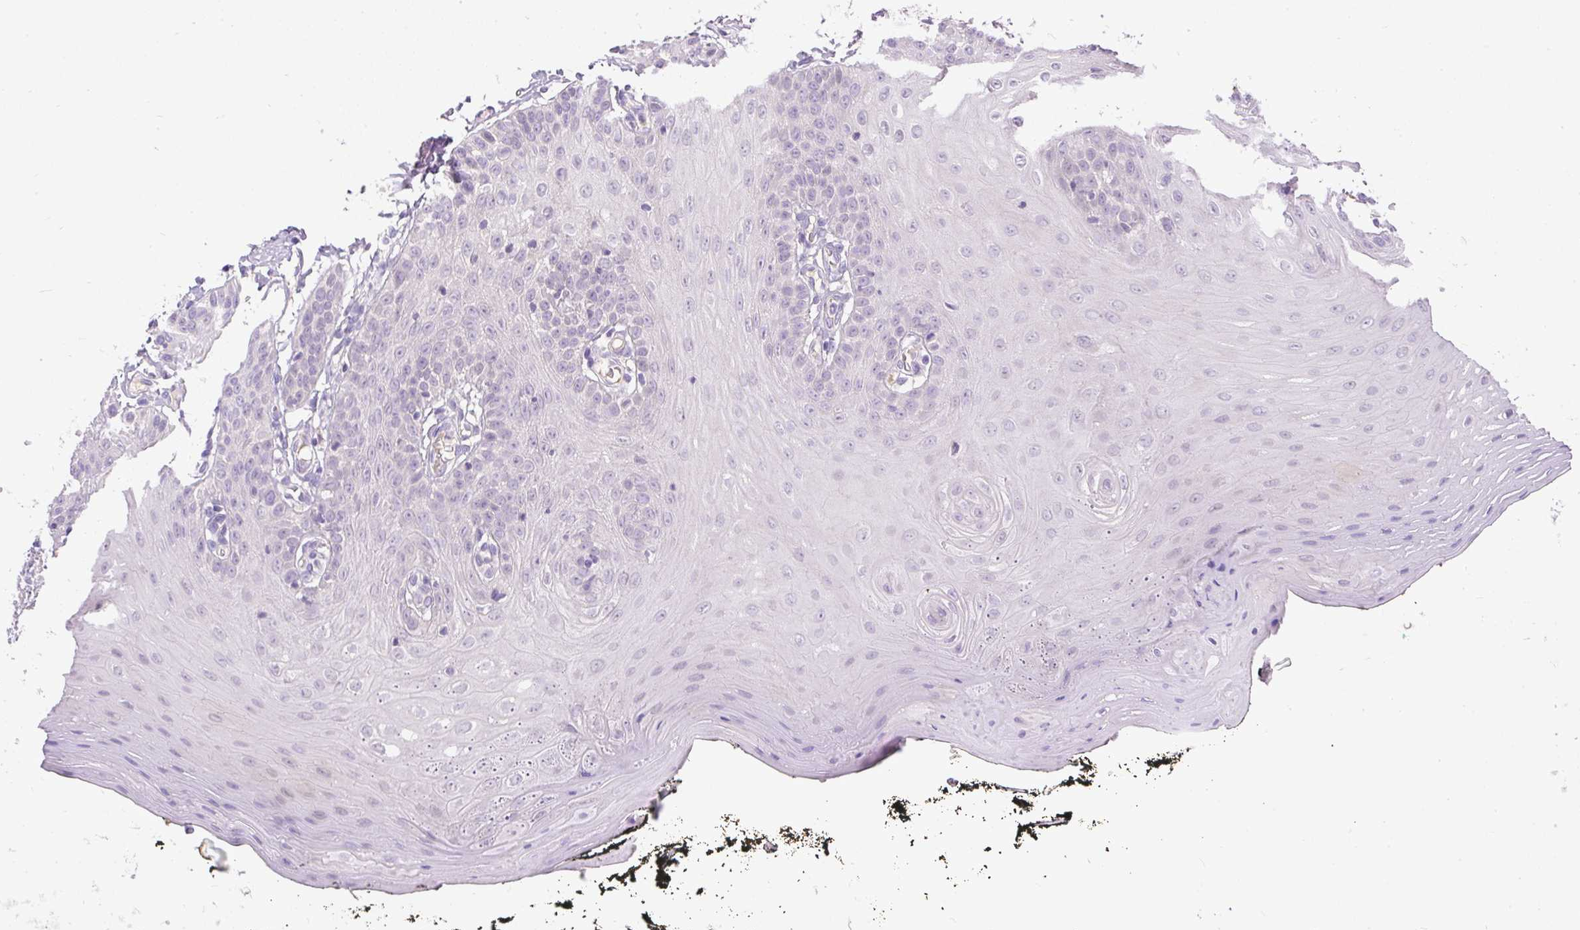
{"staining": {"intensity": "negative", "quantity": "none", "location": "none"}, "tissue": "oral mucosa", "cell_type": "Squamous epithelial cells", "image_type": "normal", "snomed": [{"axis": "morphology", "description": "Normal tissue, NOS"}, {"axis": "topography", "description": "Oral tissue"}], "caption": "Human oral mucosa stained for a protein using immunohistochemistry demonstrates no expression in squamous epithelial cells.", "gene": "KRTAP20", "patient": {"sex": "male", "age": 74}}